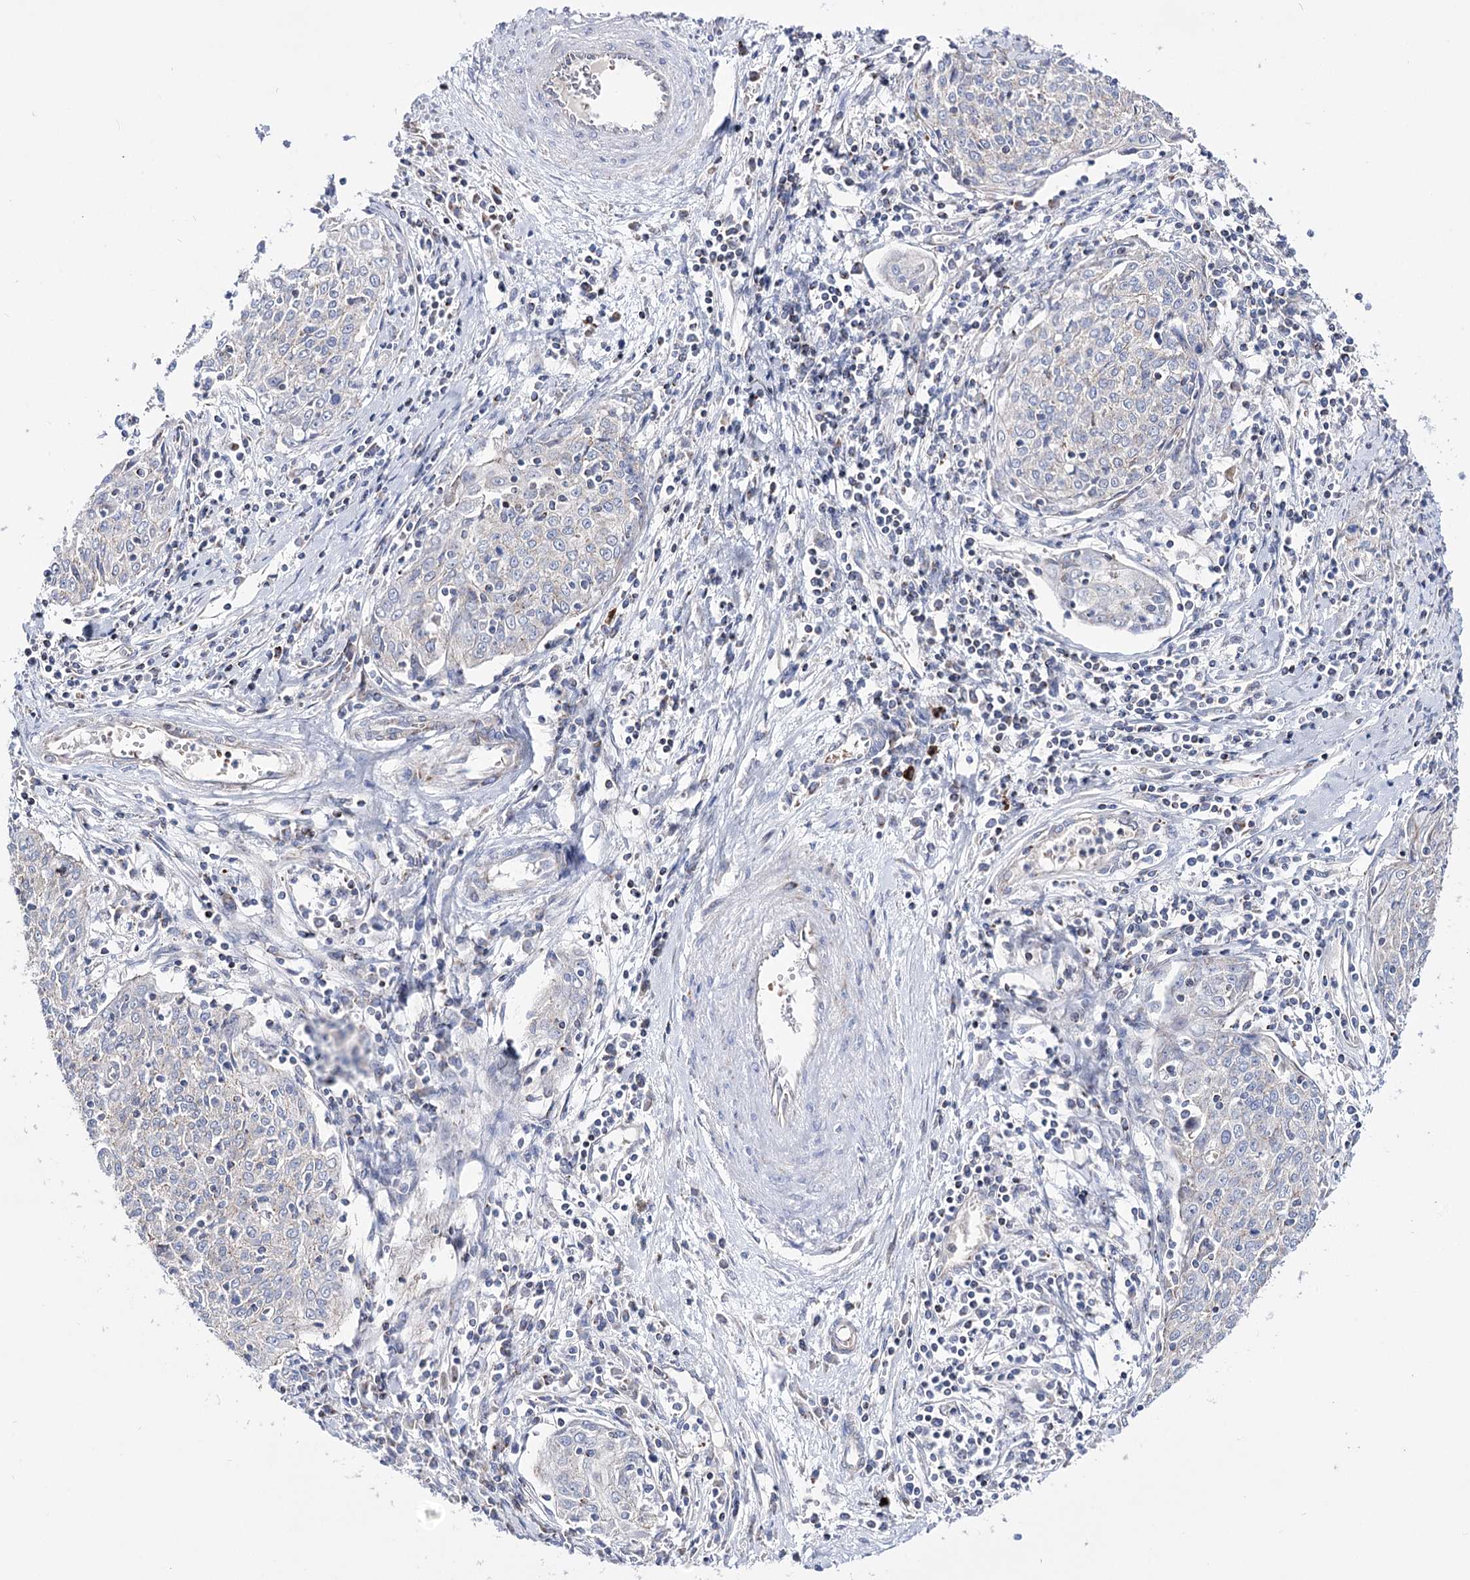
{"staining": {"intensity": "negative", "quantity": "none", "location": "none"}, "tissue": "cervical cancer", "cell_type": "Tumor cells", "image_type": "cancer", "snomed": [{"axis": "morphology", "description": "Squamous cell carcinoma, NOS"}, {"axis": "topography", "description": "Cervix"}], "caption": "Immunohistochemistry image of neoplastic tissue: human squamous cell carcinoma (cervical) stained with DAB (3,3'-diaminobenzidine) exhibits no significant protein positivity in tumor cells. (Stains: DAB (3,3'-diaminobenzidine) immunohistochemistry with hematoxylin counter stain, Microscopy: brightfield microscopy at high magnification).", "gene": "OSBPL5", "patient": {"sex": "female", "age": 48}}